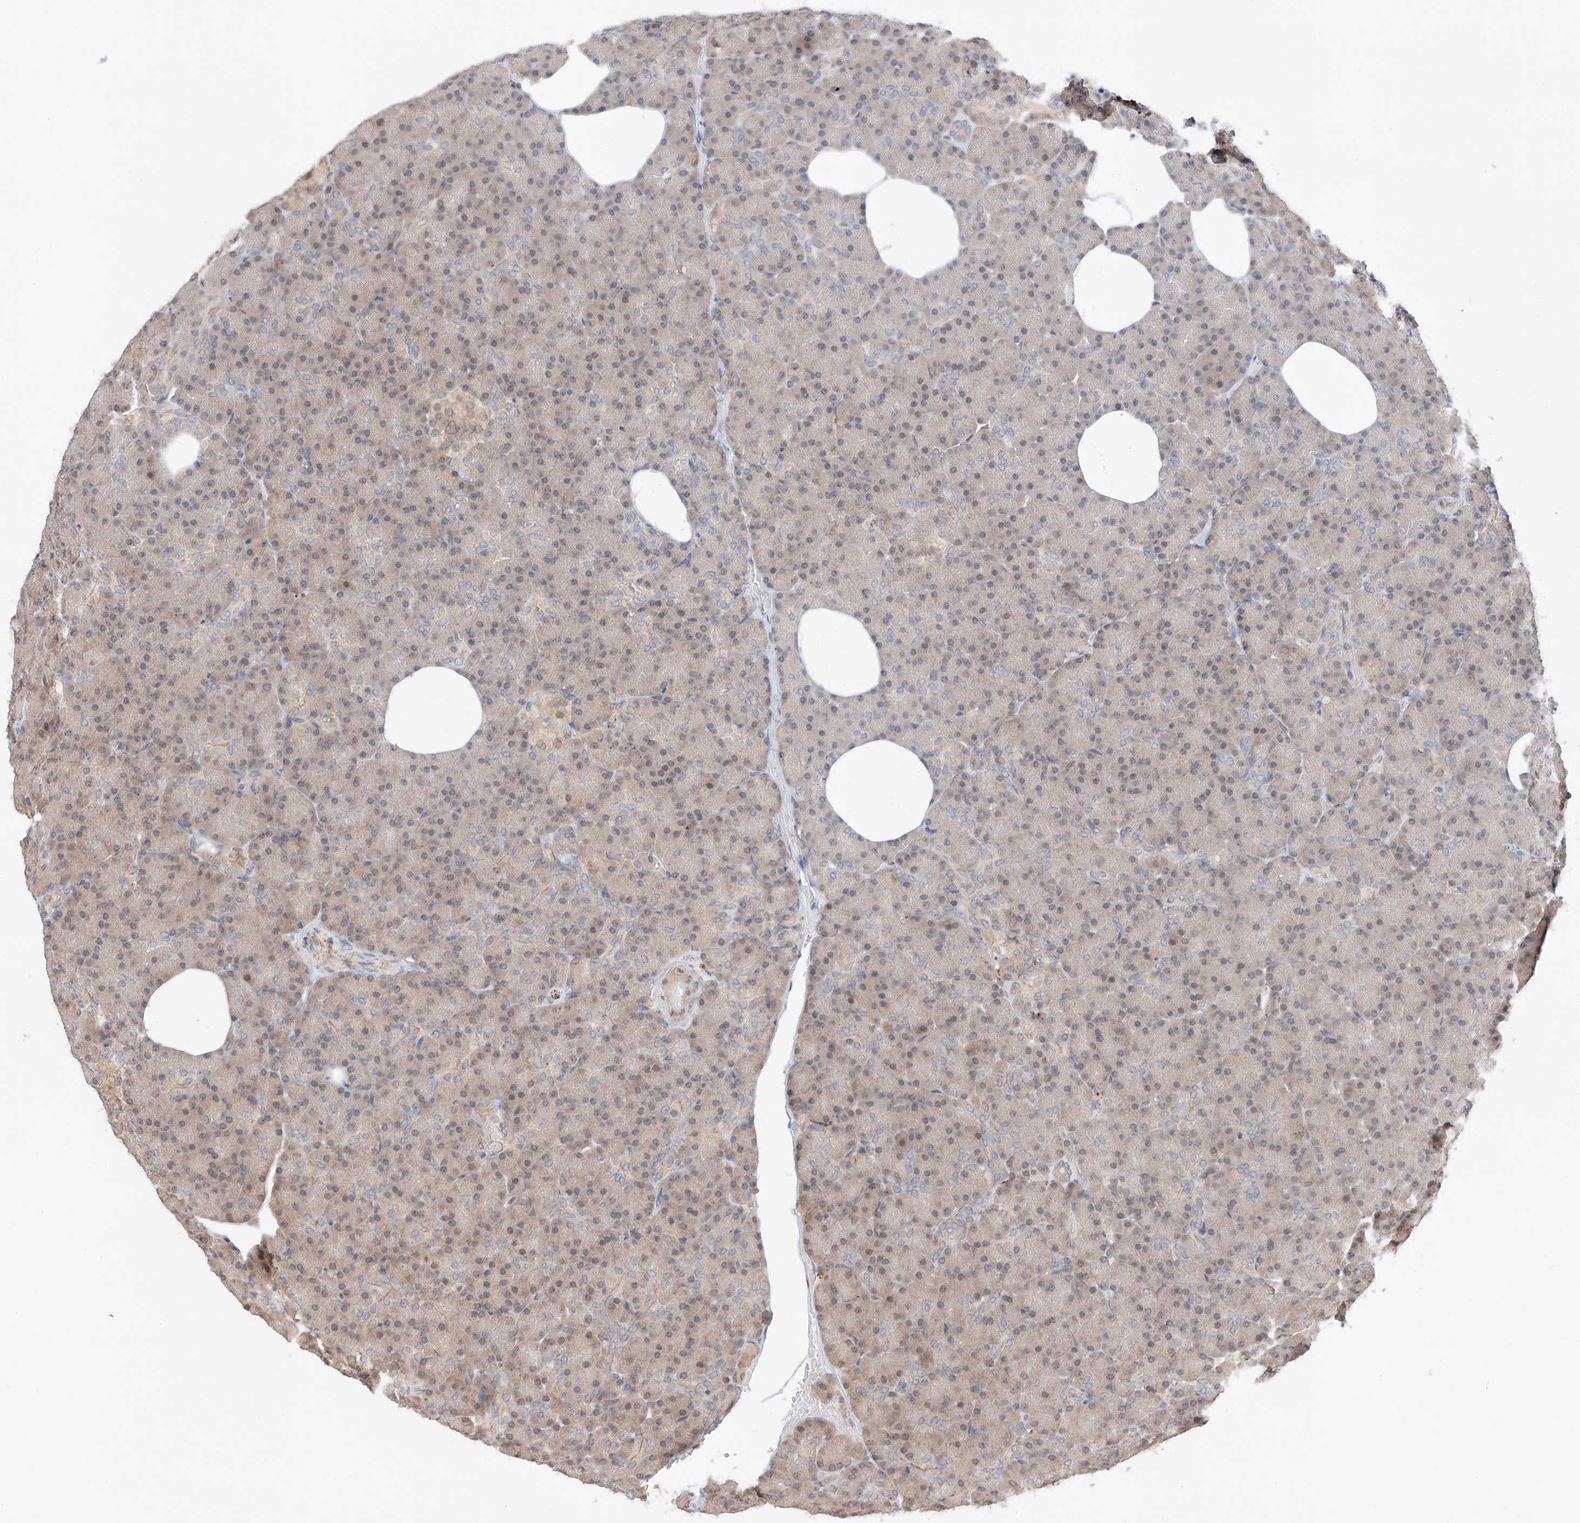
{"staining": {"intensity": "weak", "quantity": "25%-75%", "location": "cytoplasmic/membranous,nuclear"}, "tissue": "pancreas", "cell_type": "Exocrine glandular cells", "image_type": "normal", "snomed": [{"axis": "morphology", "description": "Normal tissue, NOS"}, {"axis": "topography", "description": "Pancreas"}], "caption": "Immunohistochemical staining of unremarkable pancreas exhibits low levels of weak cytoplasmic/membranous,nuclear positivity in approximately 25%-75% of exocrine glandular cells.", "gene": "DIRAS3", "patient": {"sex": "female", "age": 43}}